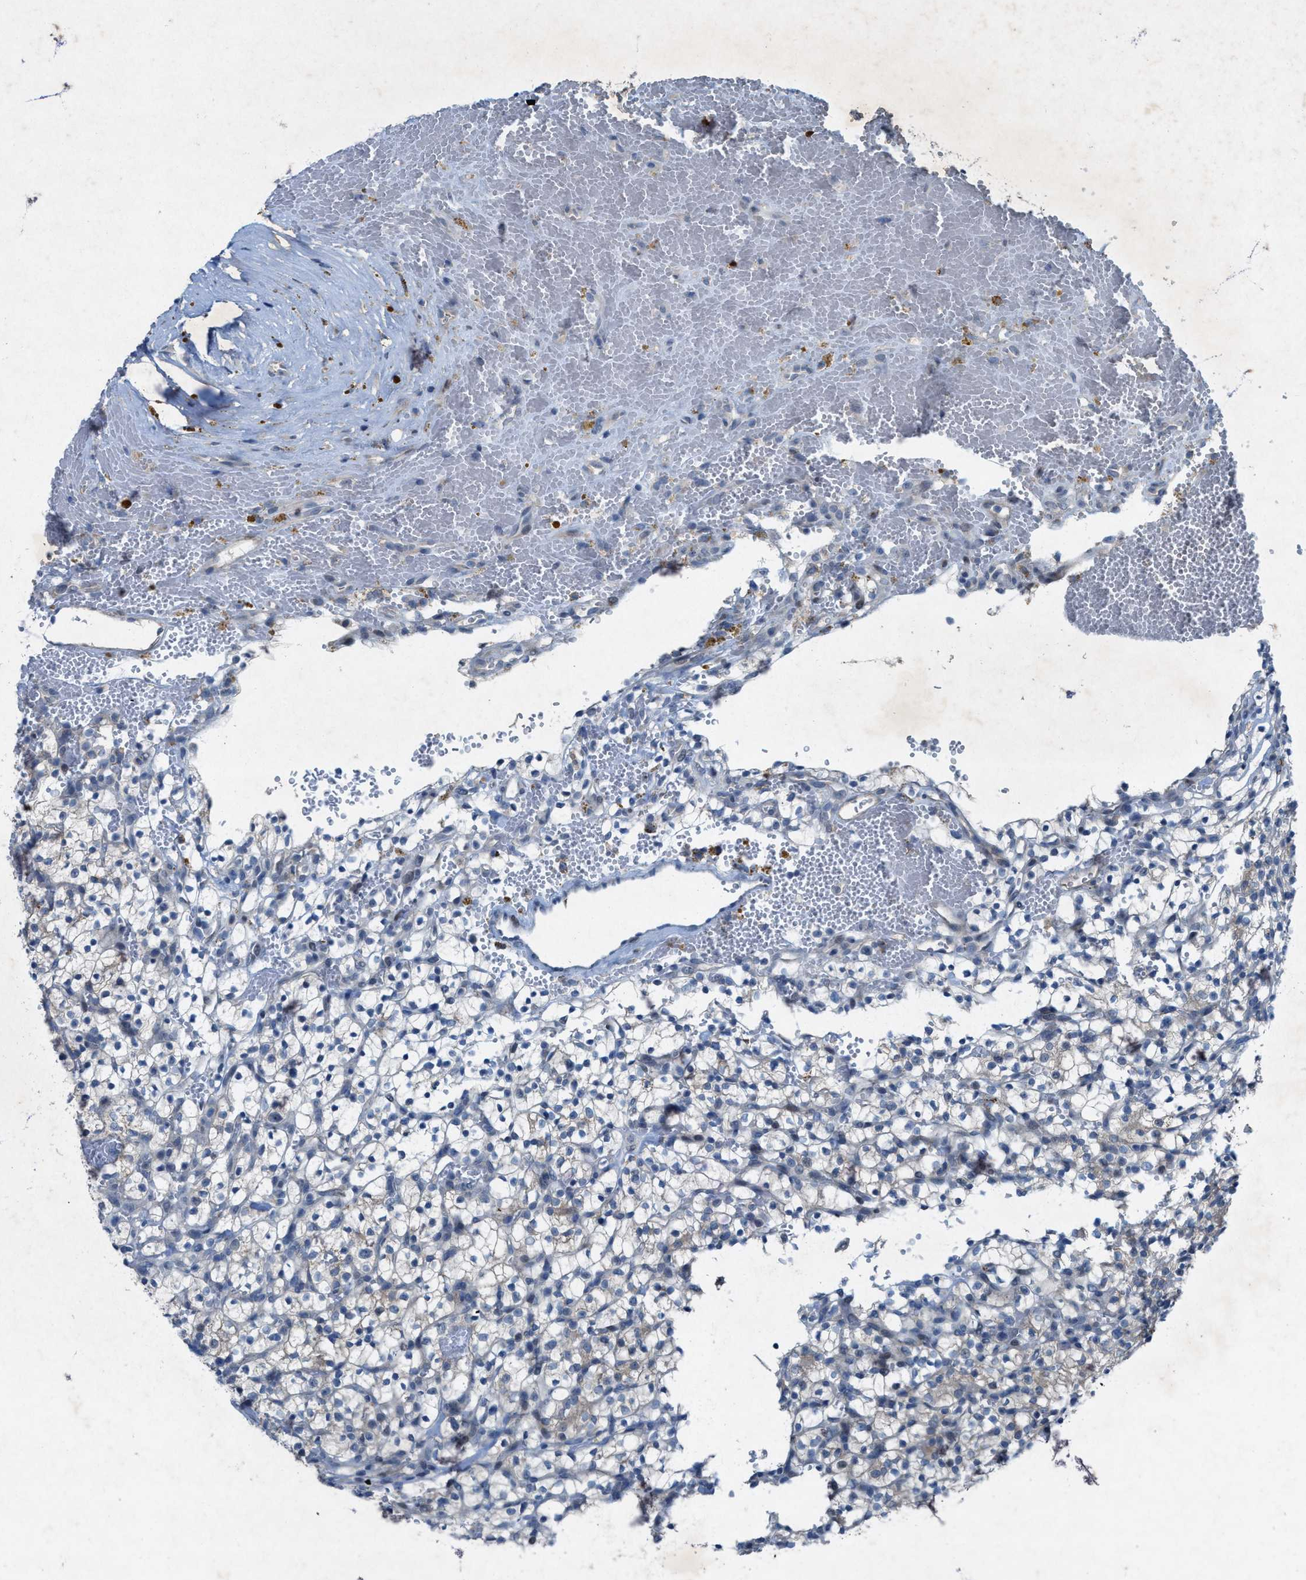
{"staining": {"intensity": "weak", "quantity": "<25%", "location": "cytoplasmic/membranous"}, "tissue": "renal cancer", "cell_type": "Tumor cells", "image_type": "cancer", "snomed": [{"axis": "morphology", "description": "Adenocarcinoma, NOS"}, {"axis": "topography", "description": "Kidney"}], "caption": "Immunohistochemistry photomicrograph of neoplastic tissue: human renal cancer (adenocarcinoma) stained with DAB shows no significant protein positivity in tumor cells.", "gene": "URGCP", "patient": {"sex": "female", "age": 57}}